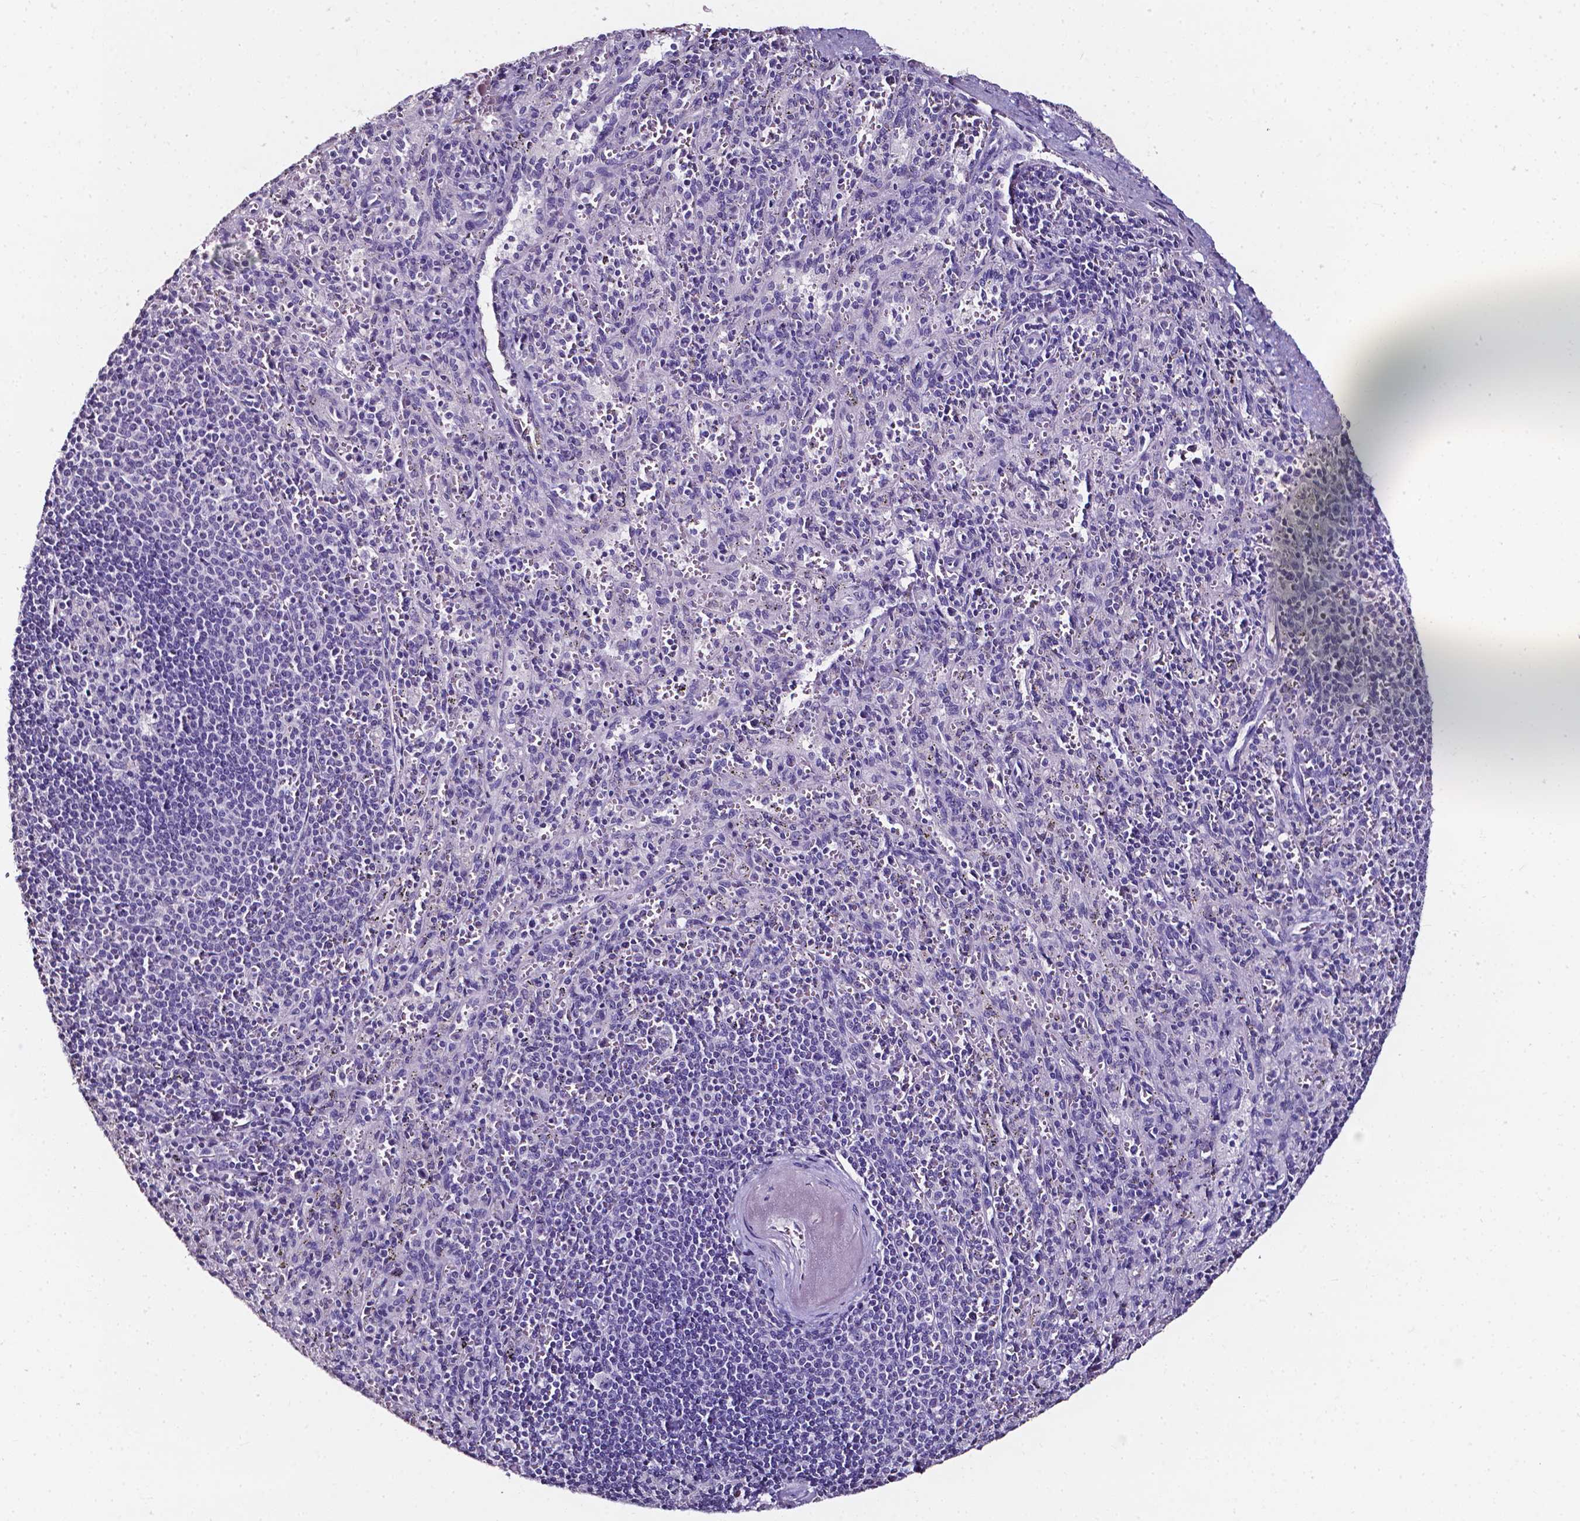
{"staining": {"intensity": "negative", "quantity": "none", "location": "none"}, "tissue": "spleen", "cell_type": "Cells in red pulp", "image_type": "normal", "snomed": [{"axis": "morphology", "description": "Normal tissue, NOS"}, {"axis": "topography", "description": "Spleen"}], "caption": "Immunohistochemistry photomicrograph of benign spleen: spleen stained with DAB demonstrates no significant protein expression in cells in red pulp.", "gene": "DEFA5", "patient": {"sex": "male", "age": 57}}